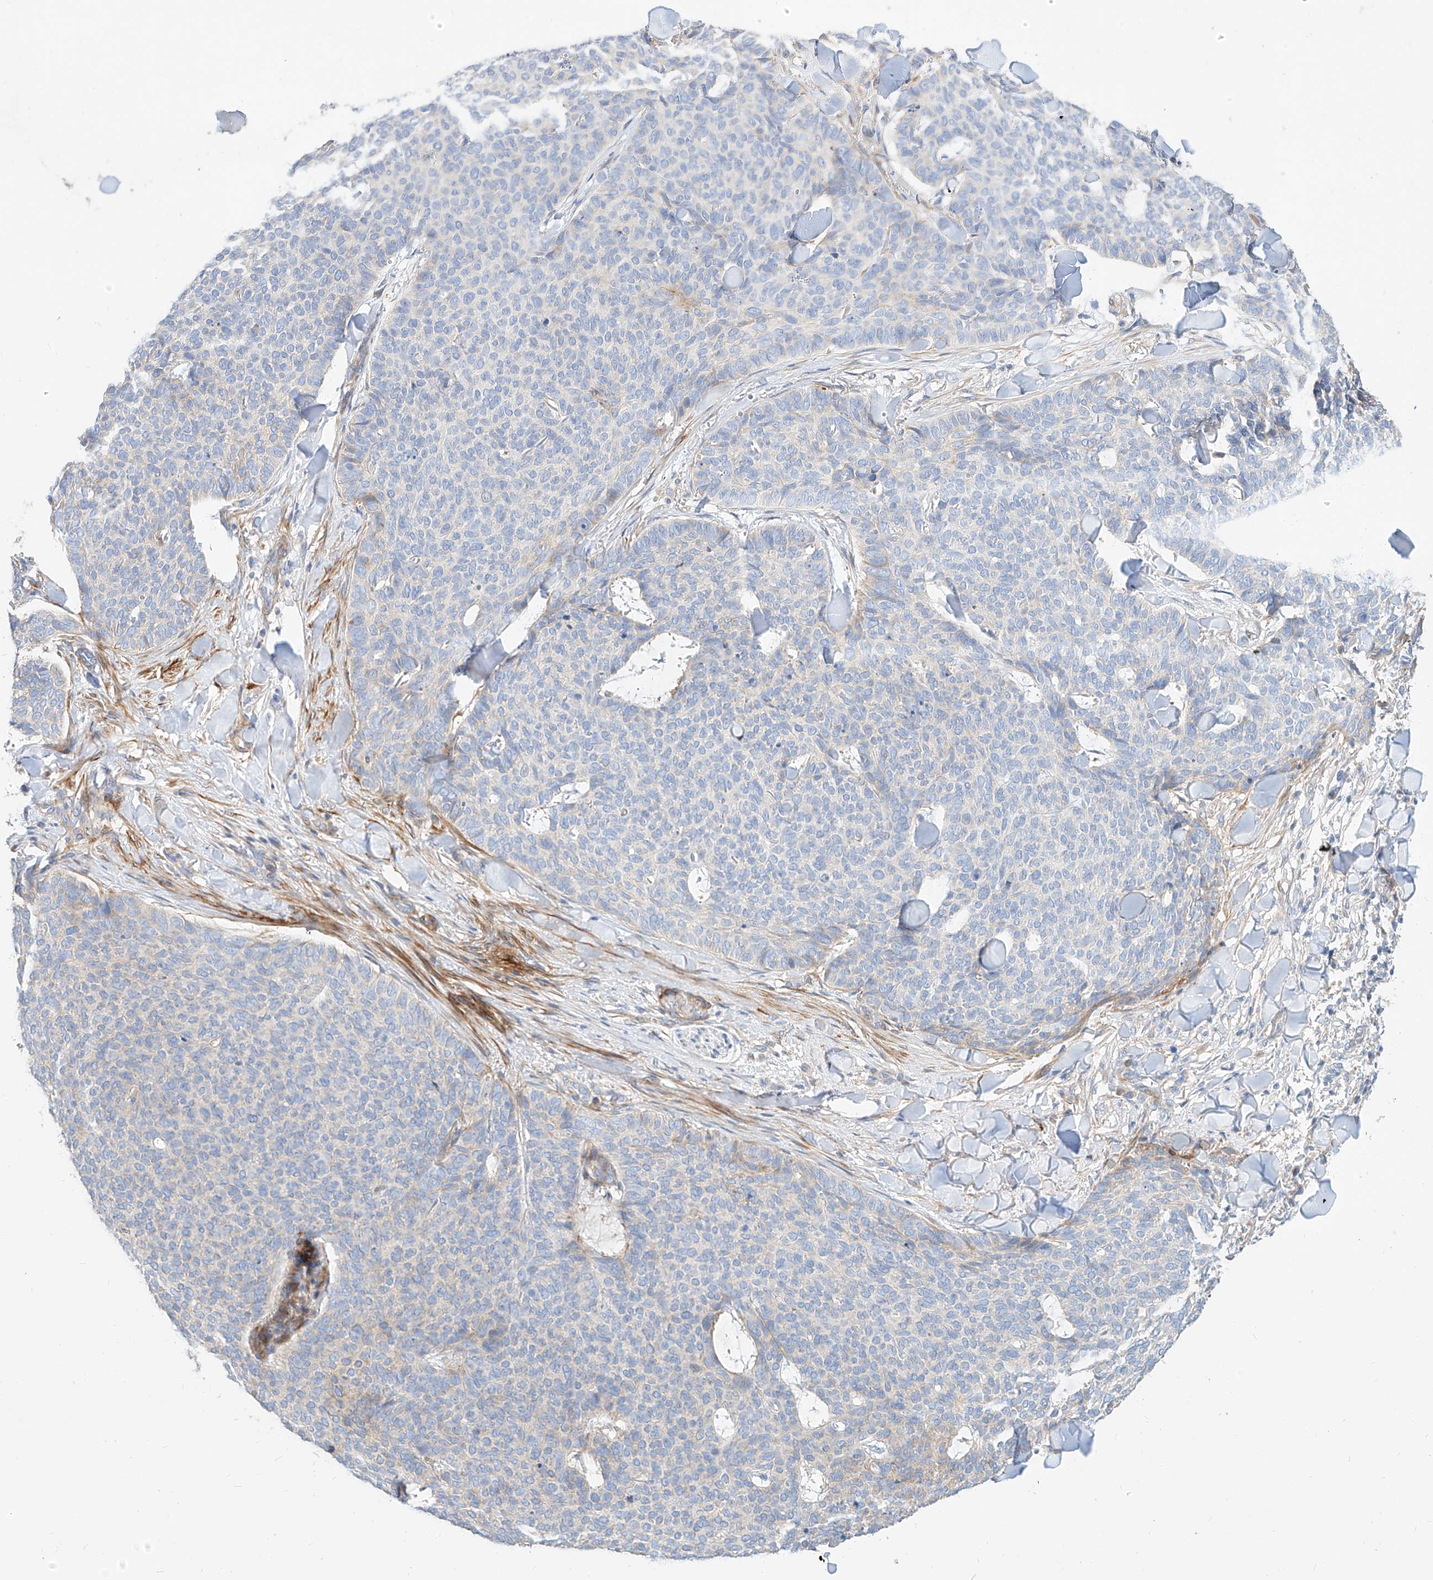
{"staining": {"intensity": "negative", "quantity": "none", "location": "none"}, "tissue": "skin cancer", "cell_type": "Tumor cells", "image_type": "cancer", "snomed": [{"axis": "morphology", "description": "Normal tissue, NOS"}, {"axis": "morphology", "description": "Basal cell carcinoma"}, {"axis": "topography", "description": "Skin"}], "caption": "Human basal cell carcinoma (skin) stained for a protein using immunohistochemistry (IHC) demonstrates no expression in tumor cells.", "gene": "KCNH5", "patient": {"sex": "male", "age": 50}}